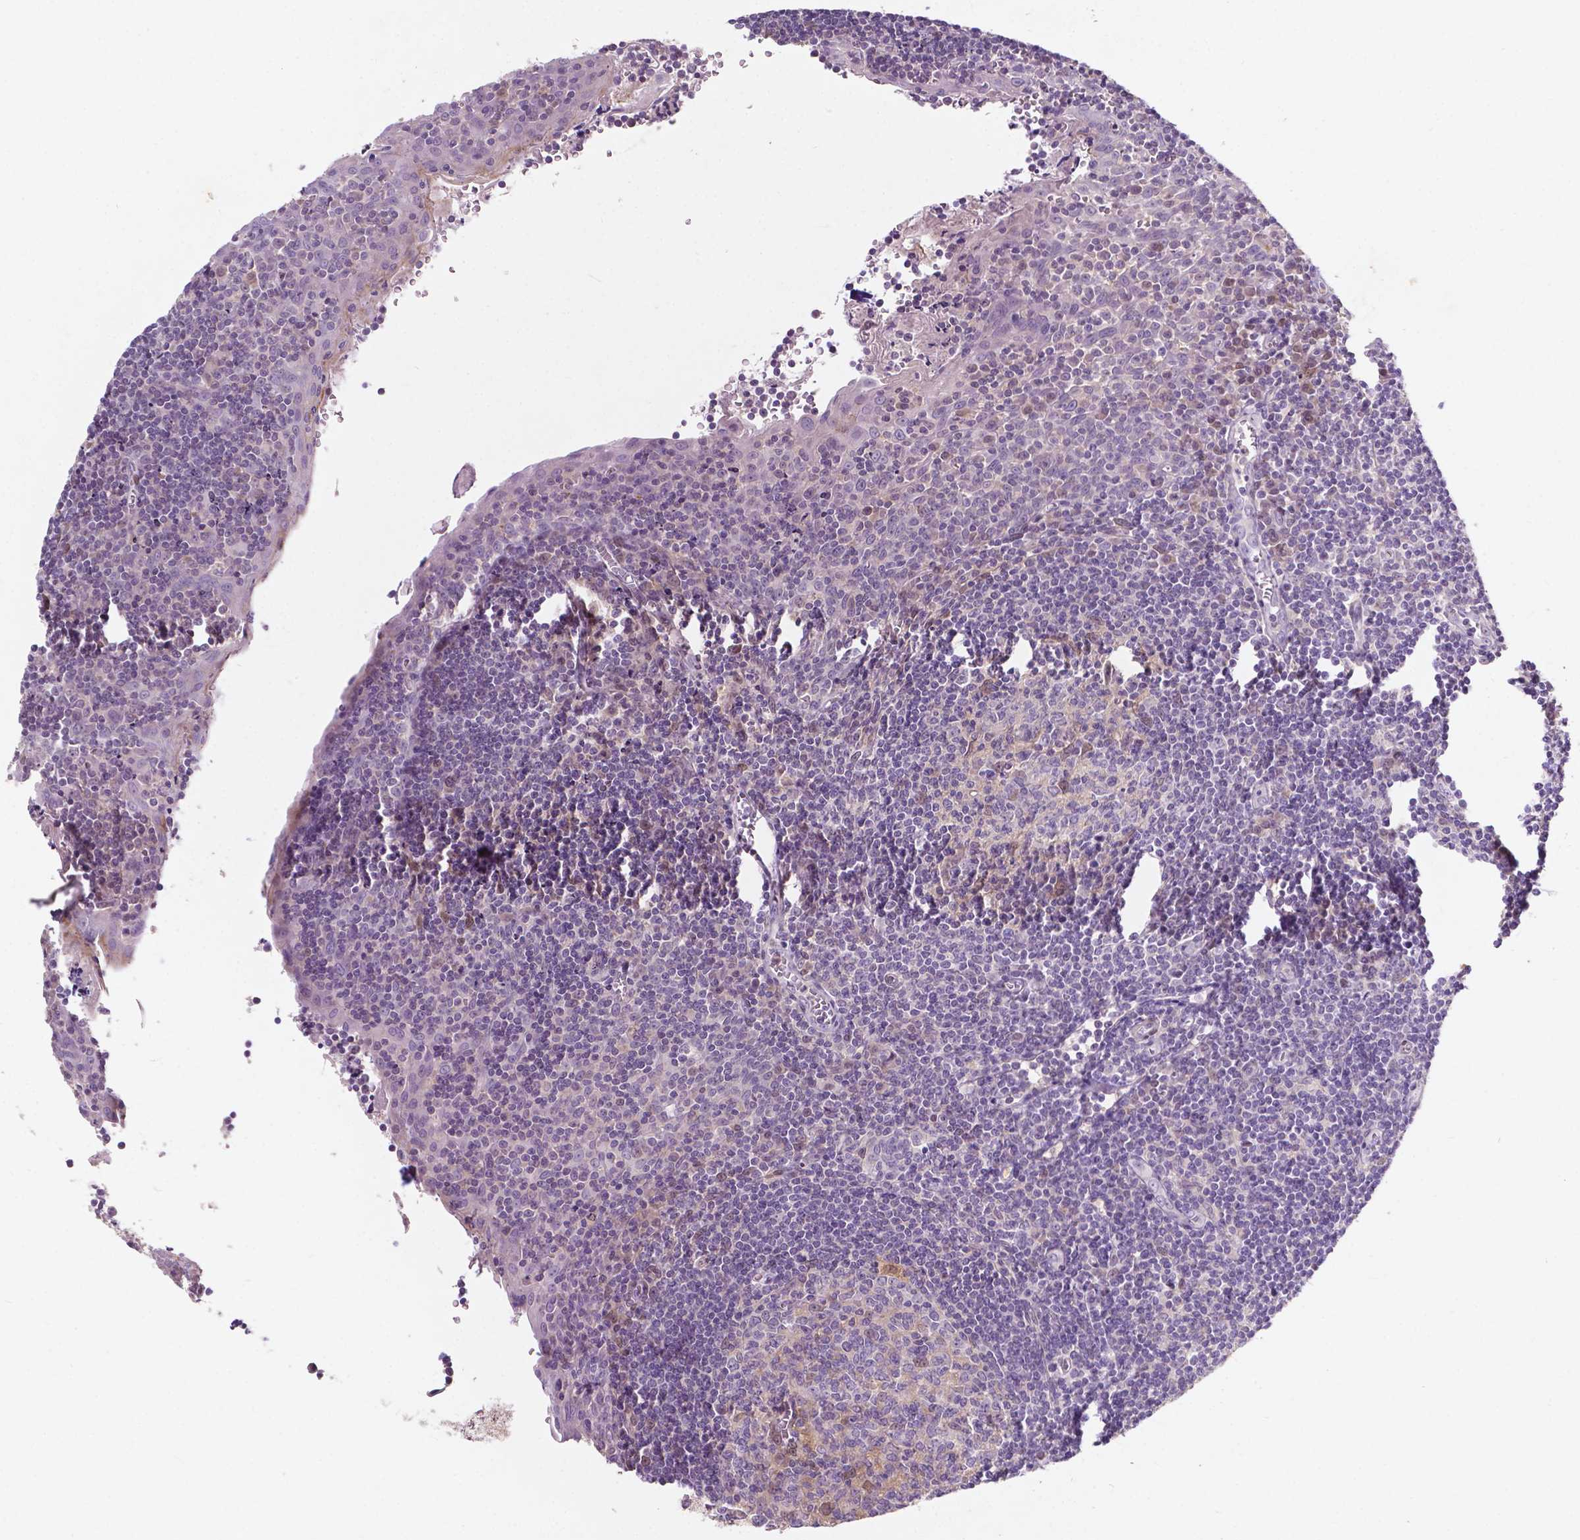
{"staining": {"intensity": "negative", "quantity": "none", "location": "none"}, "tissue": "tonsil", "cell_type": "Germinal center cells", "image_type": "normal", "snomed": [{"axis": "morphology", "description": "Normal tissue, NOS"}, {"axis": "morphology", "description": "Inflammation, NOS"}, {"axis": "topography", "description": "Tonsil"}], "caption": "This is a image of IHC staining of normal tonsil, which shows no staining in germinal center cells.", "gene": "GPR37", "patient": {"sex": "female", "age": 31}}